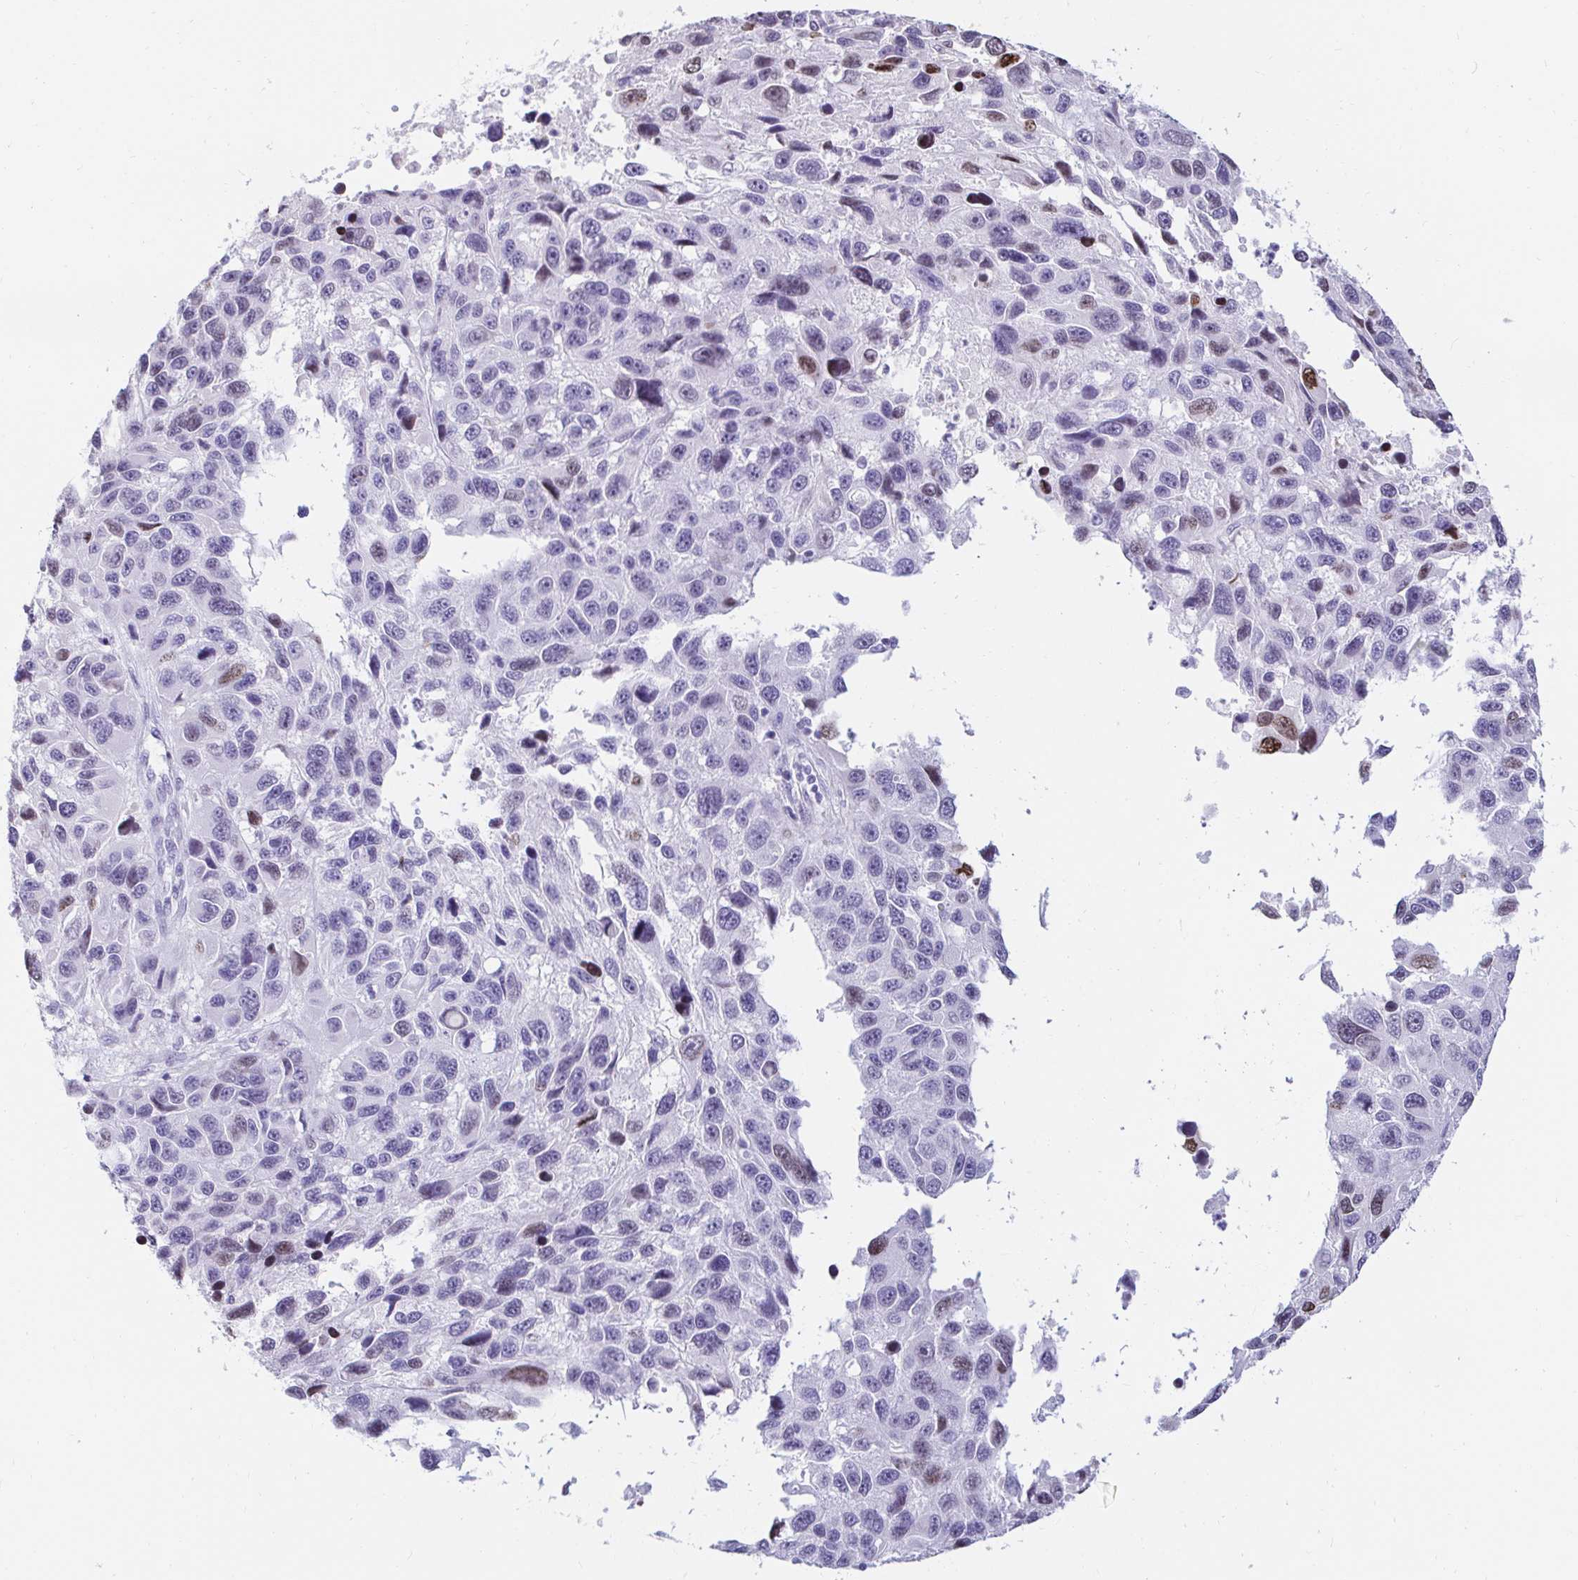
{"staining": {"intensity": "moderate", "quantity": "<25%", "location": "nuclear"}, "tissue": "melanoma", "cell_type": "Tumor cells", "image_type": "cancer", "snomed": [{"axis": "morphology", "description": "Malignant melanoma, NOS"}, {"axis": "topography", "description": "Skin"}], "caption": "Moderate nuclear staining is appreciated in about <25% of tumor cells in melanoma. (brown staining indicates protein expression, while blue staining denotes nuclei).", "gene": "CAPSL", "patient": {"sex": "male", "age": 53}}